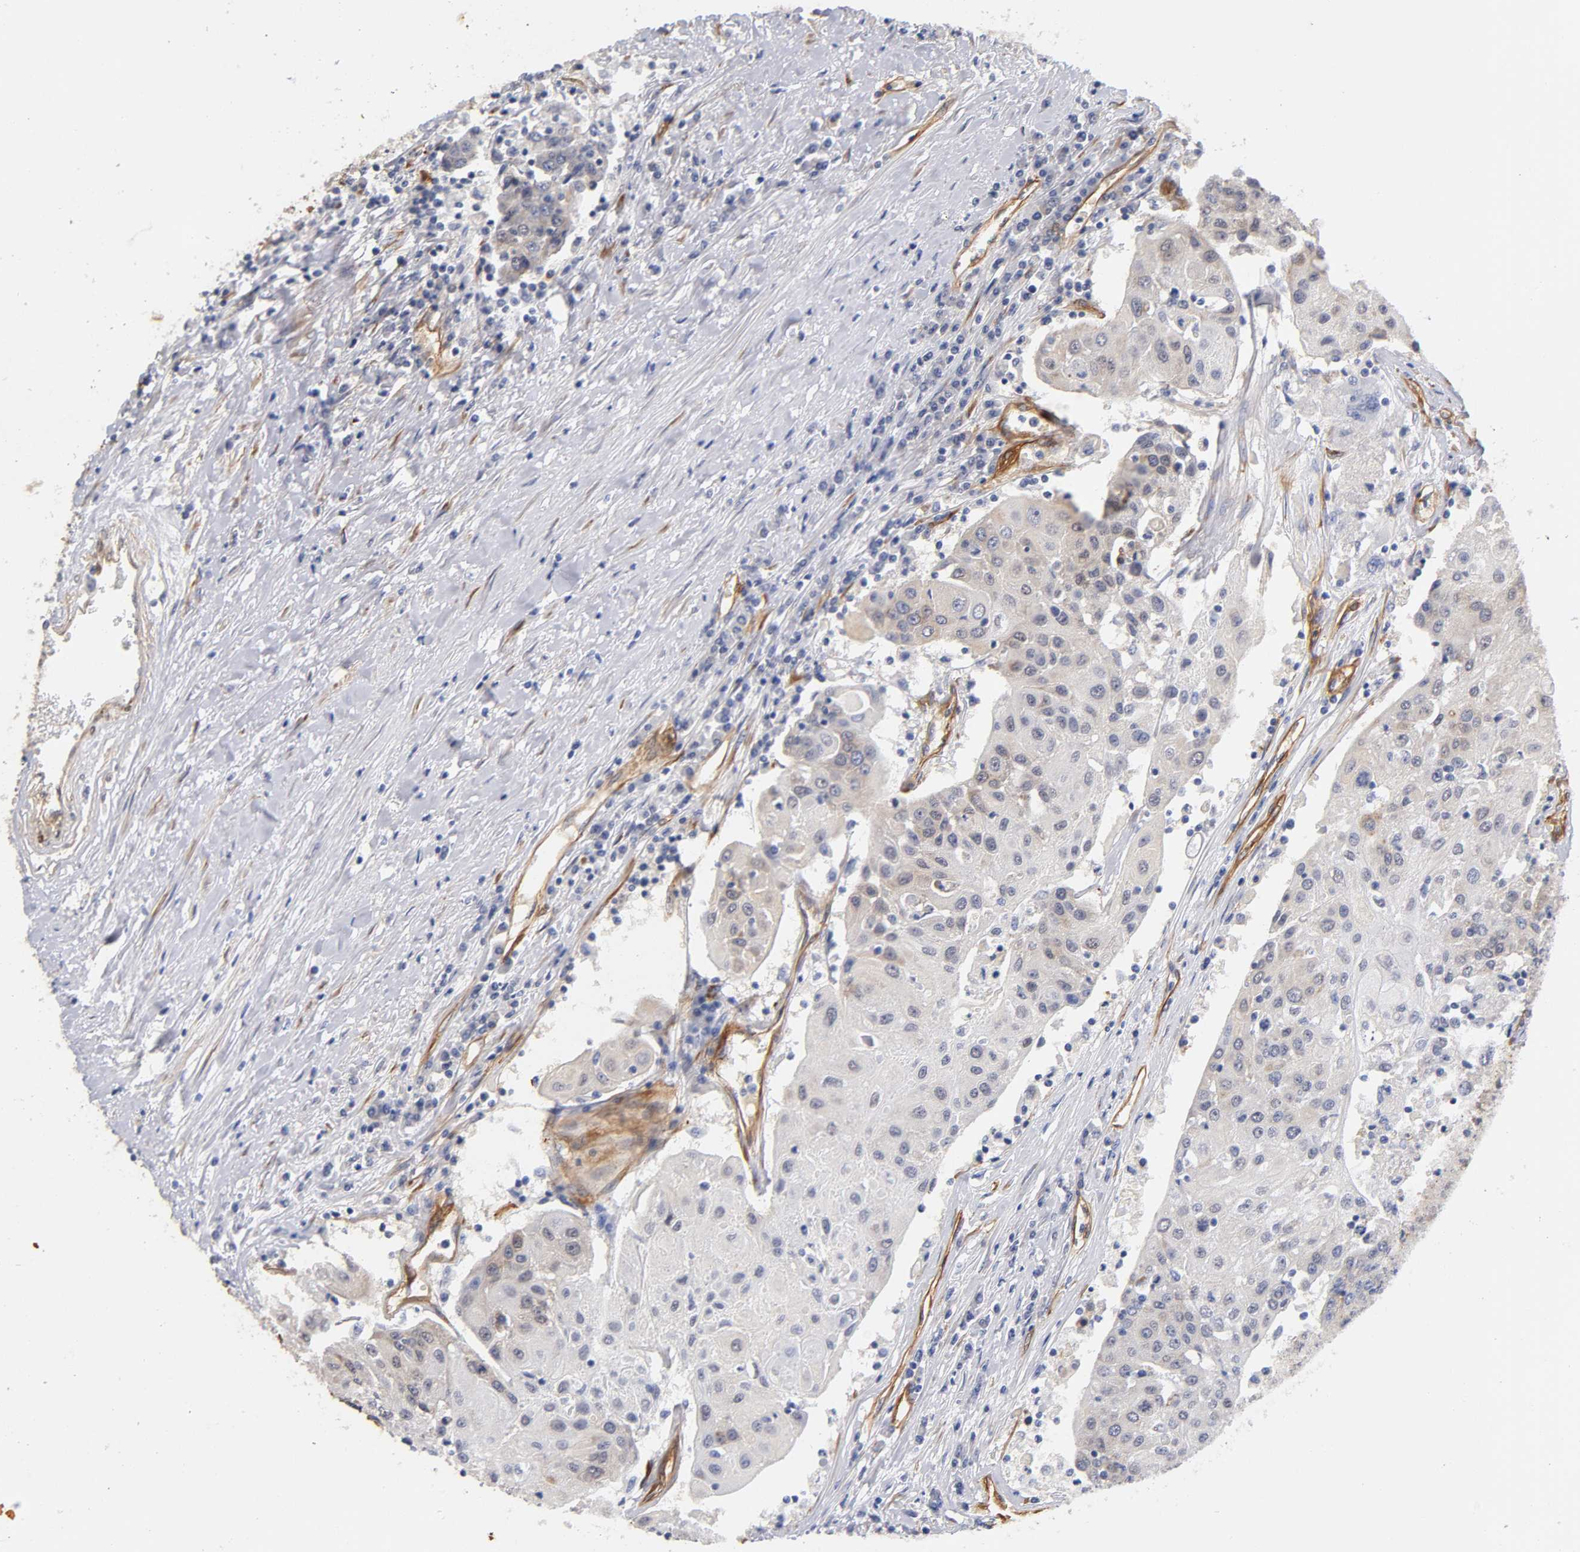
{"staining": {"intensity": "weak", "quantity": "<25%", "location": "cytoplasmic/membranous"}, "tissue": "urothelial cancer", "cell_type": "Tumor cells", "image_type": "cancer", "snomed": [{"axis": "morphology", "description": "Urothelial carcinoma, High grade"}, {"axis": "topography", "description": "Urinary bladder"}], "caption": "This is an immunohistochemistry photomicrograph of urothelial carcinoma (high-grade). There is no staining in tumor cells.", "gene": "LAMB1", "patient": {"sex": "female", "age": 85}}